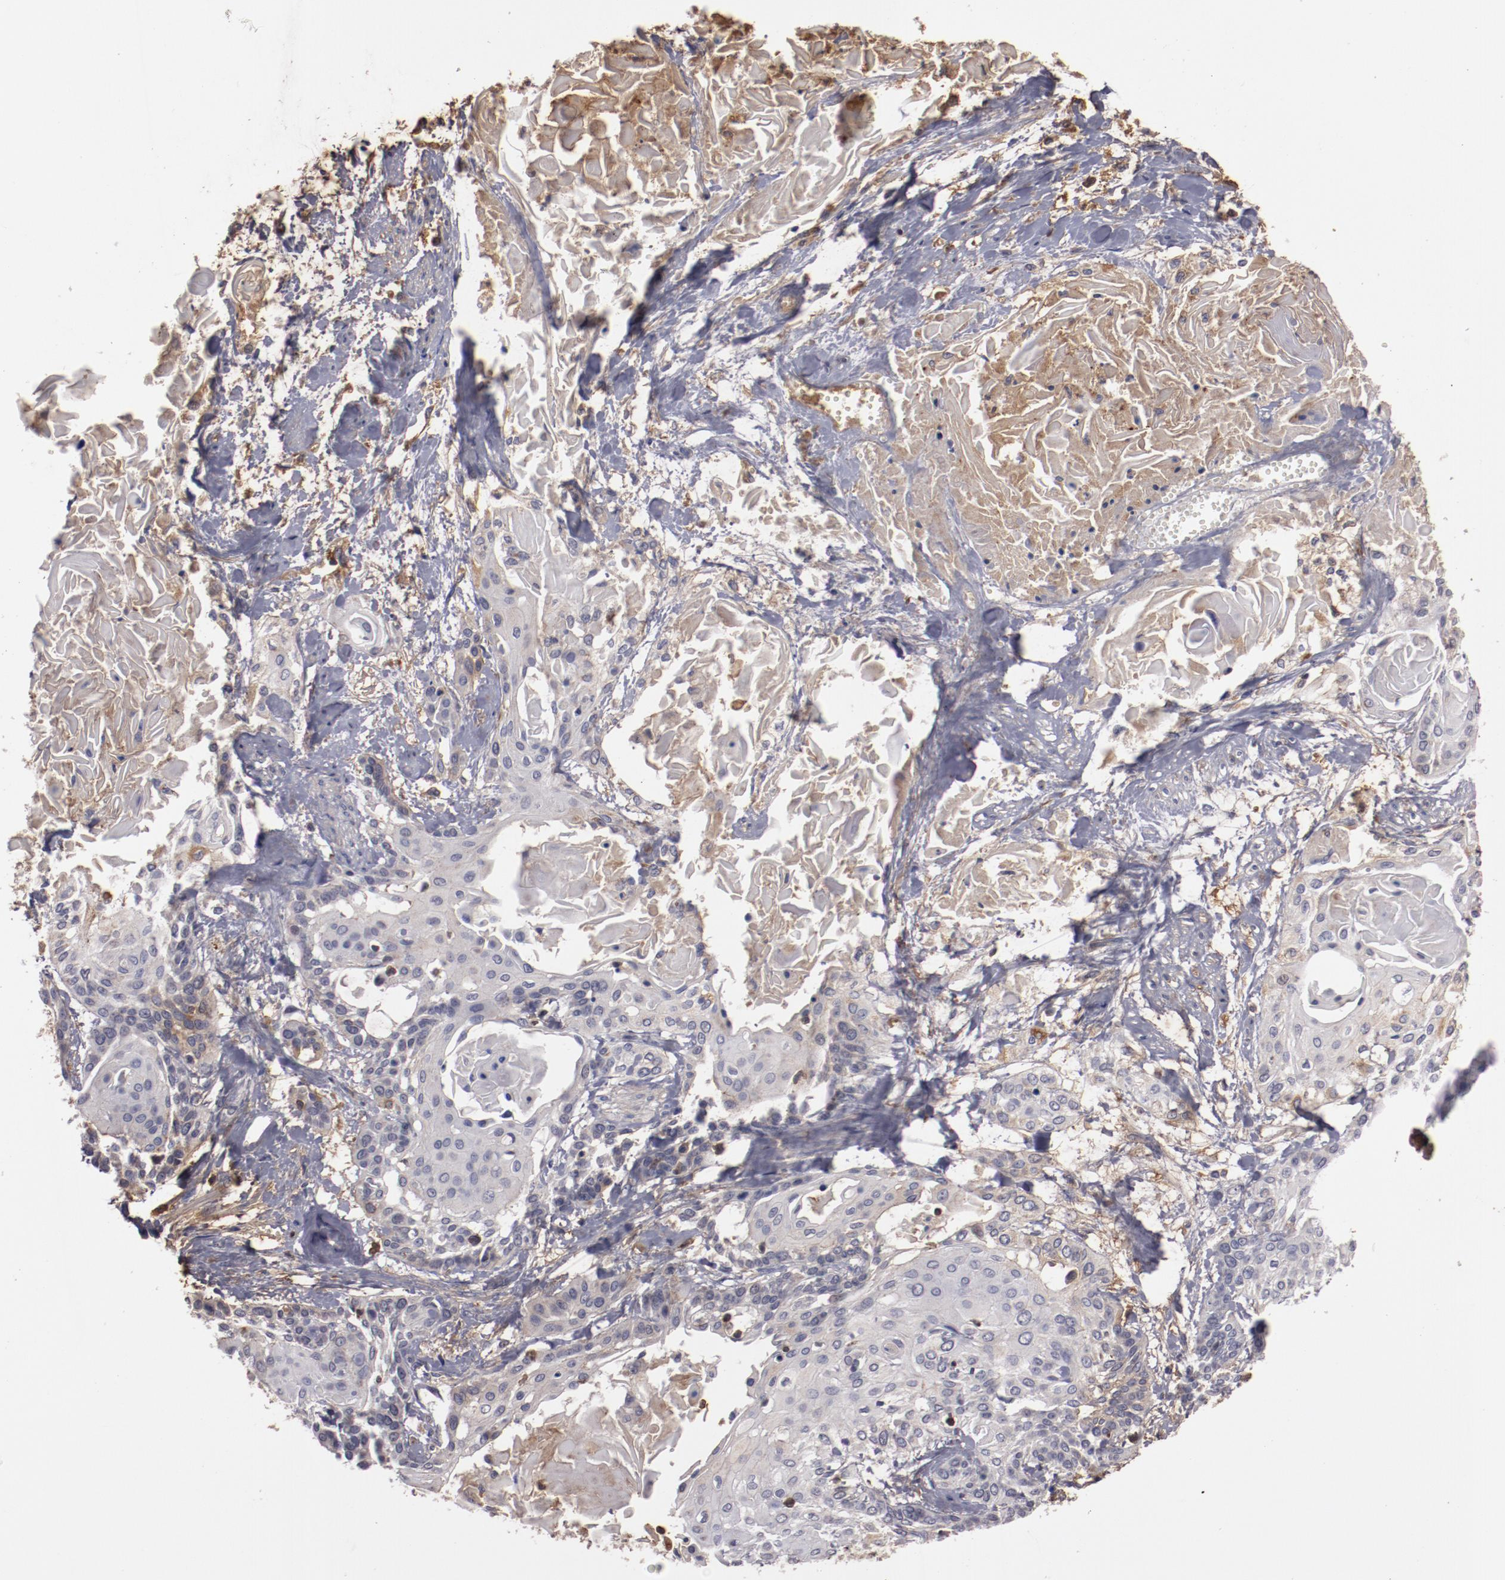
{"staining": {"intensity": "negative", "quantity": "none", "location": "none"}, "tissue": "cervical cancer", "cell_type": "Tumor cells", "image_type": "cancer", "snomed": [{"axis": "morphology", "description": "Squamous cell carcinoma, NOS"}, {"axis": "topography", "description": "Cervix"}], "caption": "DAB (3,3'-diaminobenzidine) immunohistochemical staining of cervical squamous cell carcinoma demonstrates no significant staining in tumor cells.", "gene": "MBL2", "patient": {"sex": "female", "age": 57}}